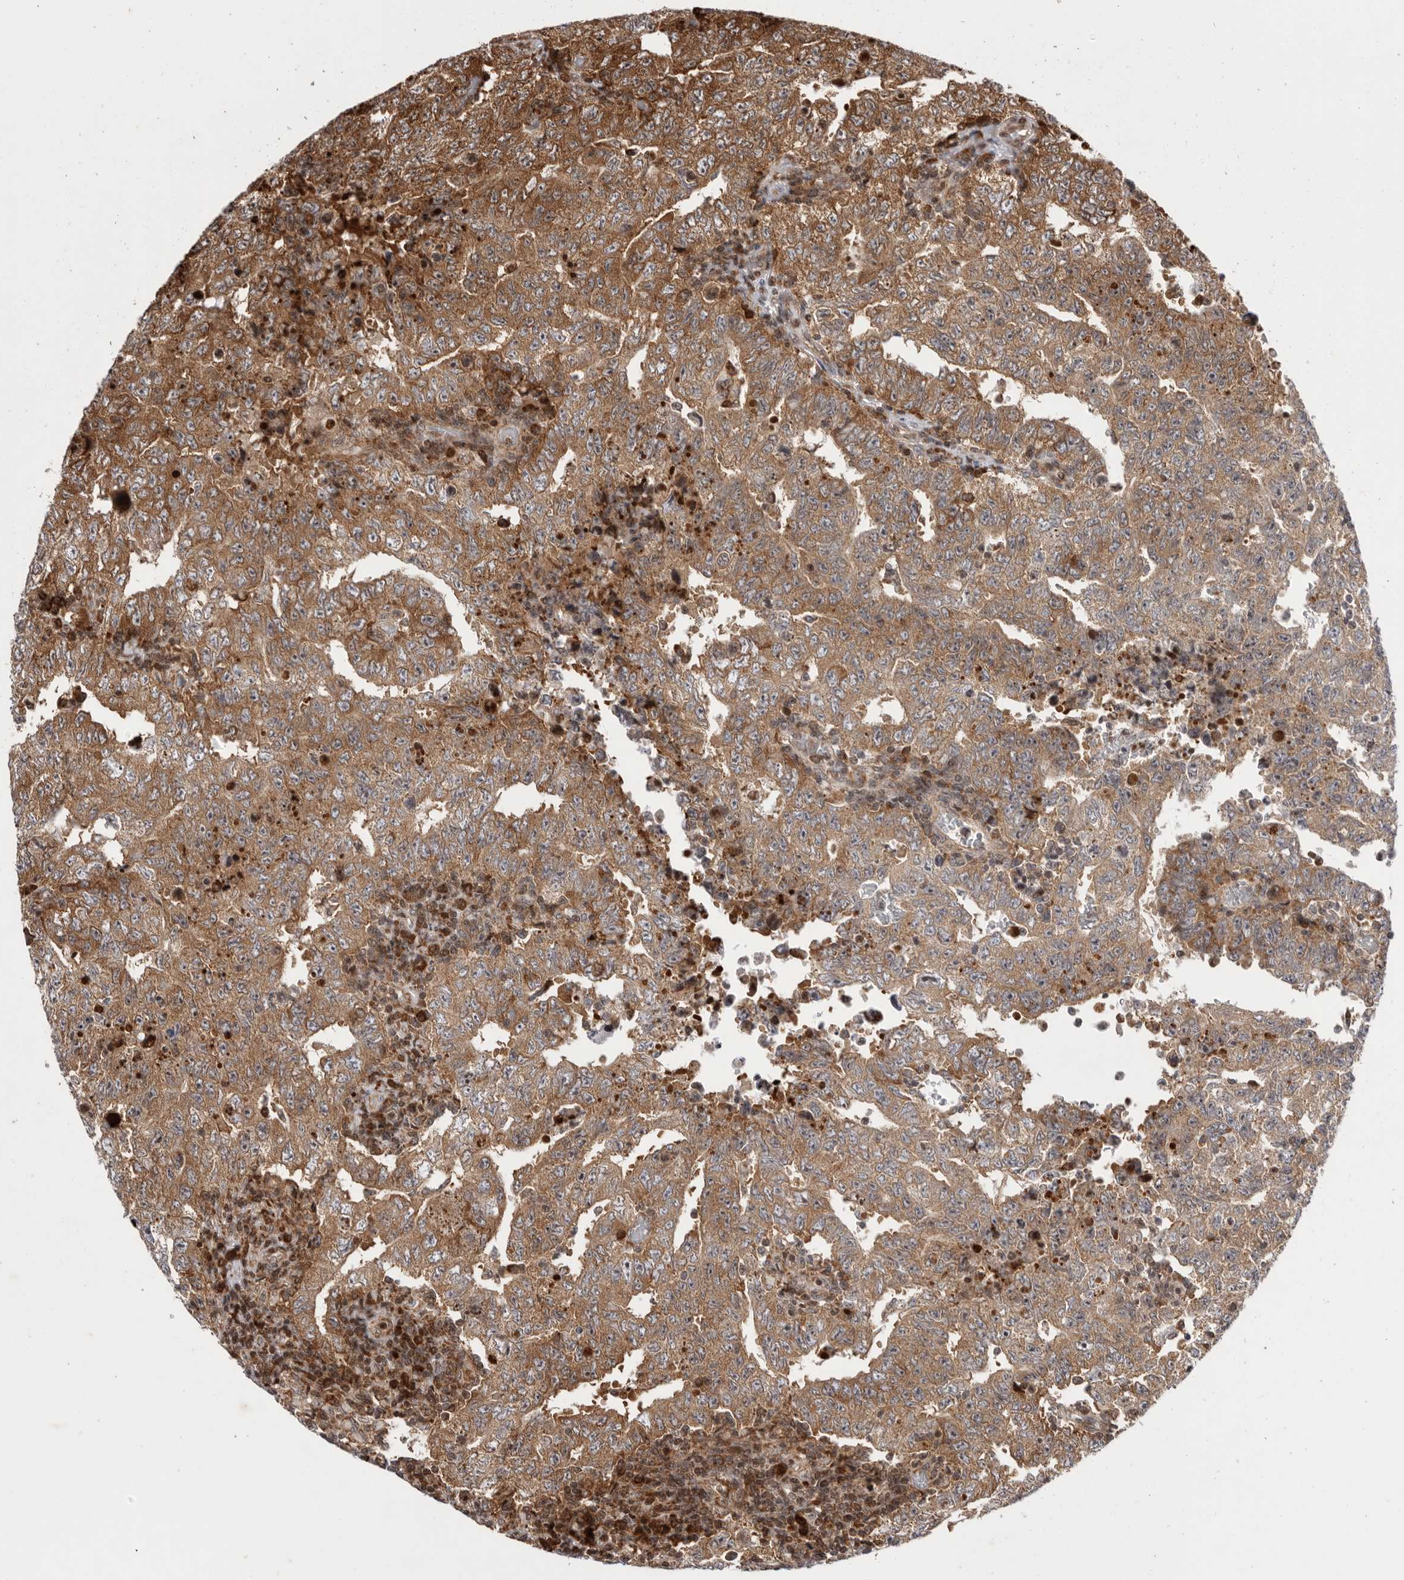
{"staining": {"intensity": "moderate", "quantity": "25%-75%", "location": "cytoplasmic/membranous"}, "tissue": "testis cancer", "cell_type": "Tumor cells", "image_type": "cancer", "snomed": [{"axis": "morphology", "description": "Carcinoma, Embryonal, NOS"}, {"axis": "topography", "description": "Testis"}], "caption": "Tumor cells show moderate cytoplasmic/membranous expression in about 25%-75% of cells in testis cancer. The protein is stained brown, and the nuclei are stained in blue (DAB (3,3'-diaminobenzidine) IHC with brightfield microscopy, high magnification).", "gene": "FZD3", "patient": {"sex": "male", "age": 26}}